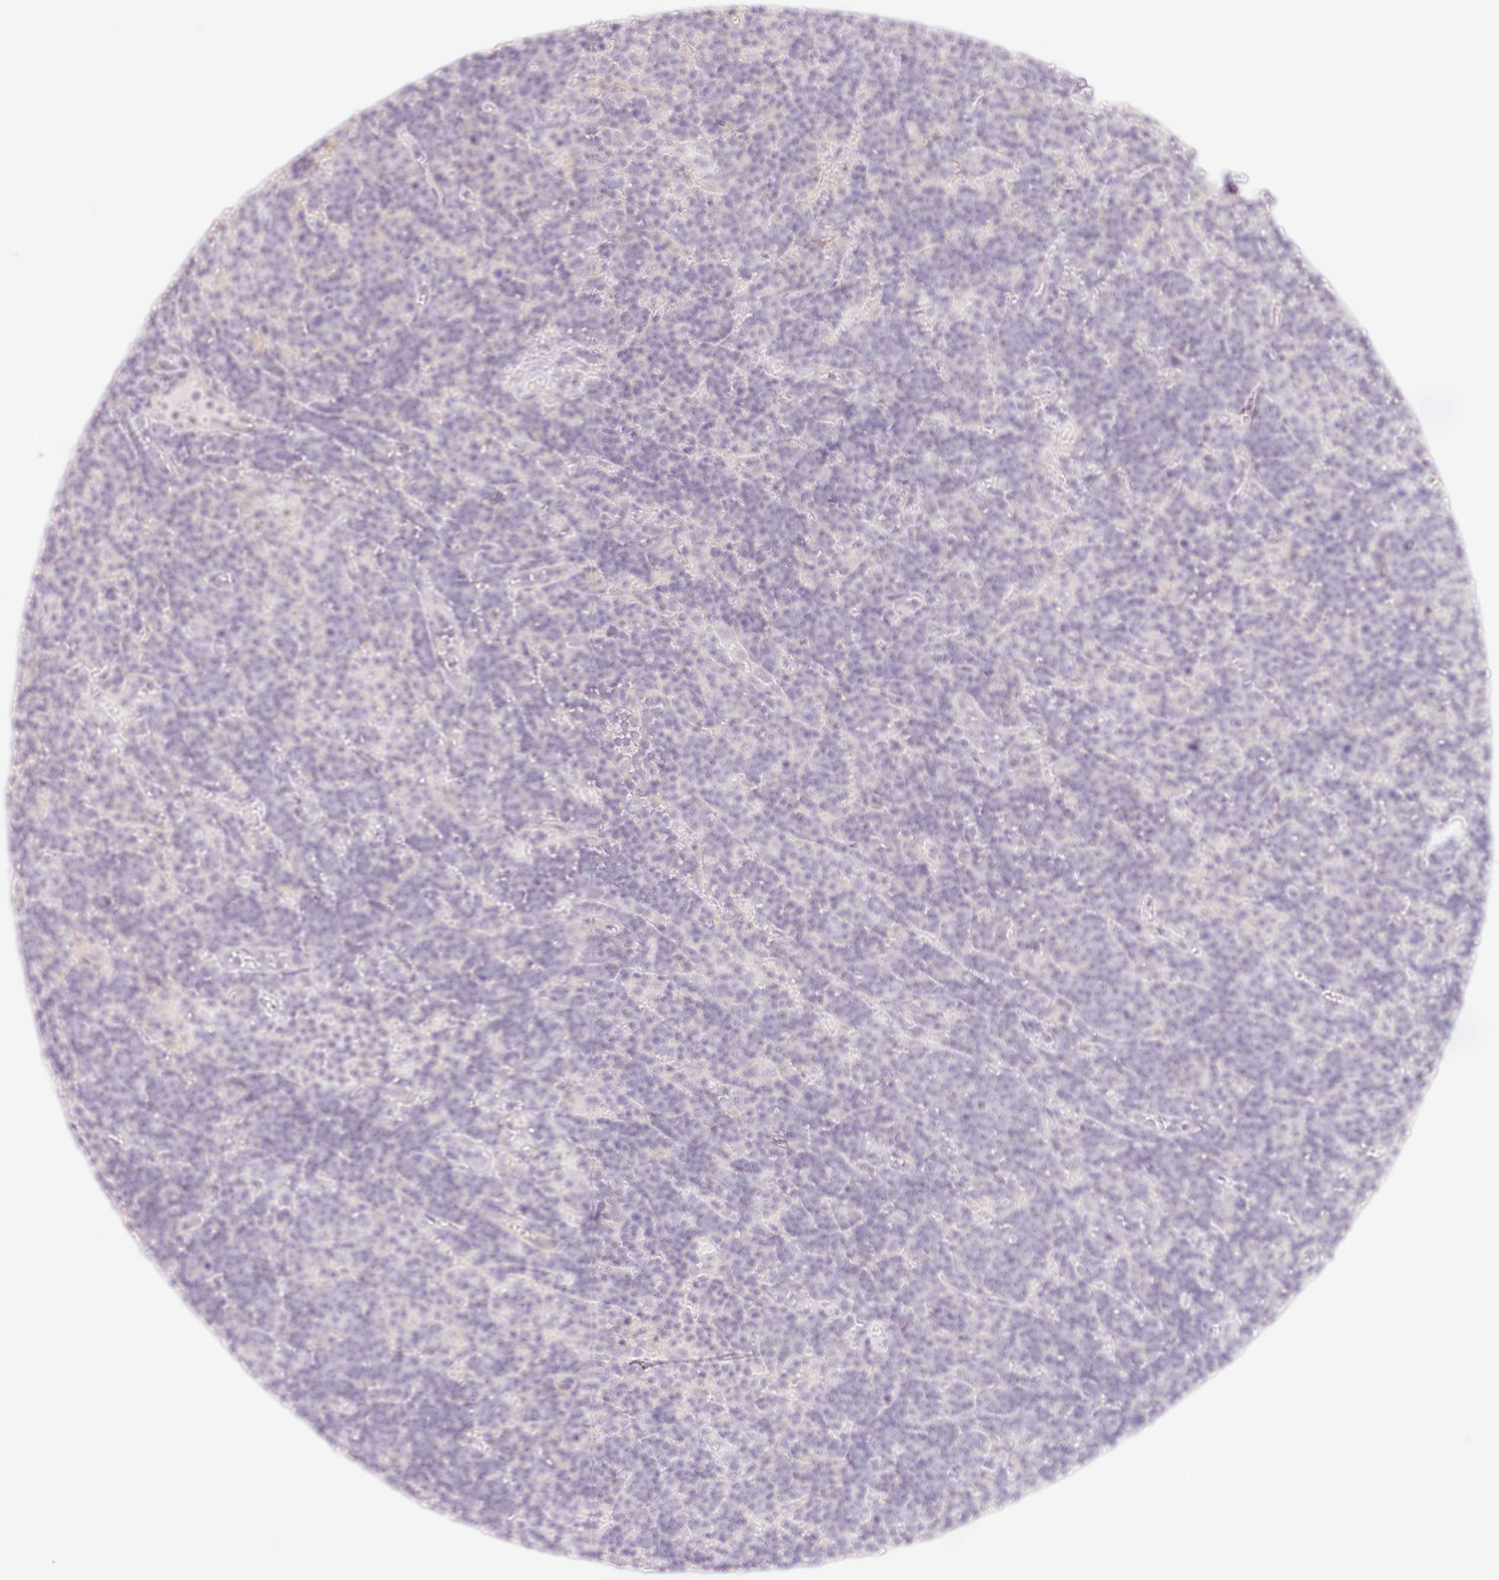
{"staining": {"intensity": "negative", "quantity": "none", "location": "none"}, "tissue": "lymphoma", "cell_type": "Tumor cells", "image_type": "cancer", "snomed": [{"axis": "morphology", "description": "Malignant lymphoma, non-Hodgkin's type, High grade"}, {"axis": "topography", "description": "Lymph node"}], "caption": "This histopathology image is of high-grade malignant lymphoma, non-Hodgkin's type stained with IHC to label a protein in brown with the nuclei are counter-stained blue. There is no expression in tumor cells. (DAB immunohistochemistry with hematoxylin counter stain).", "gene": "LRRC23", "patient": {"sex": "male", "age": 61}}